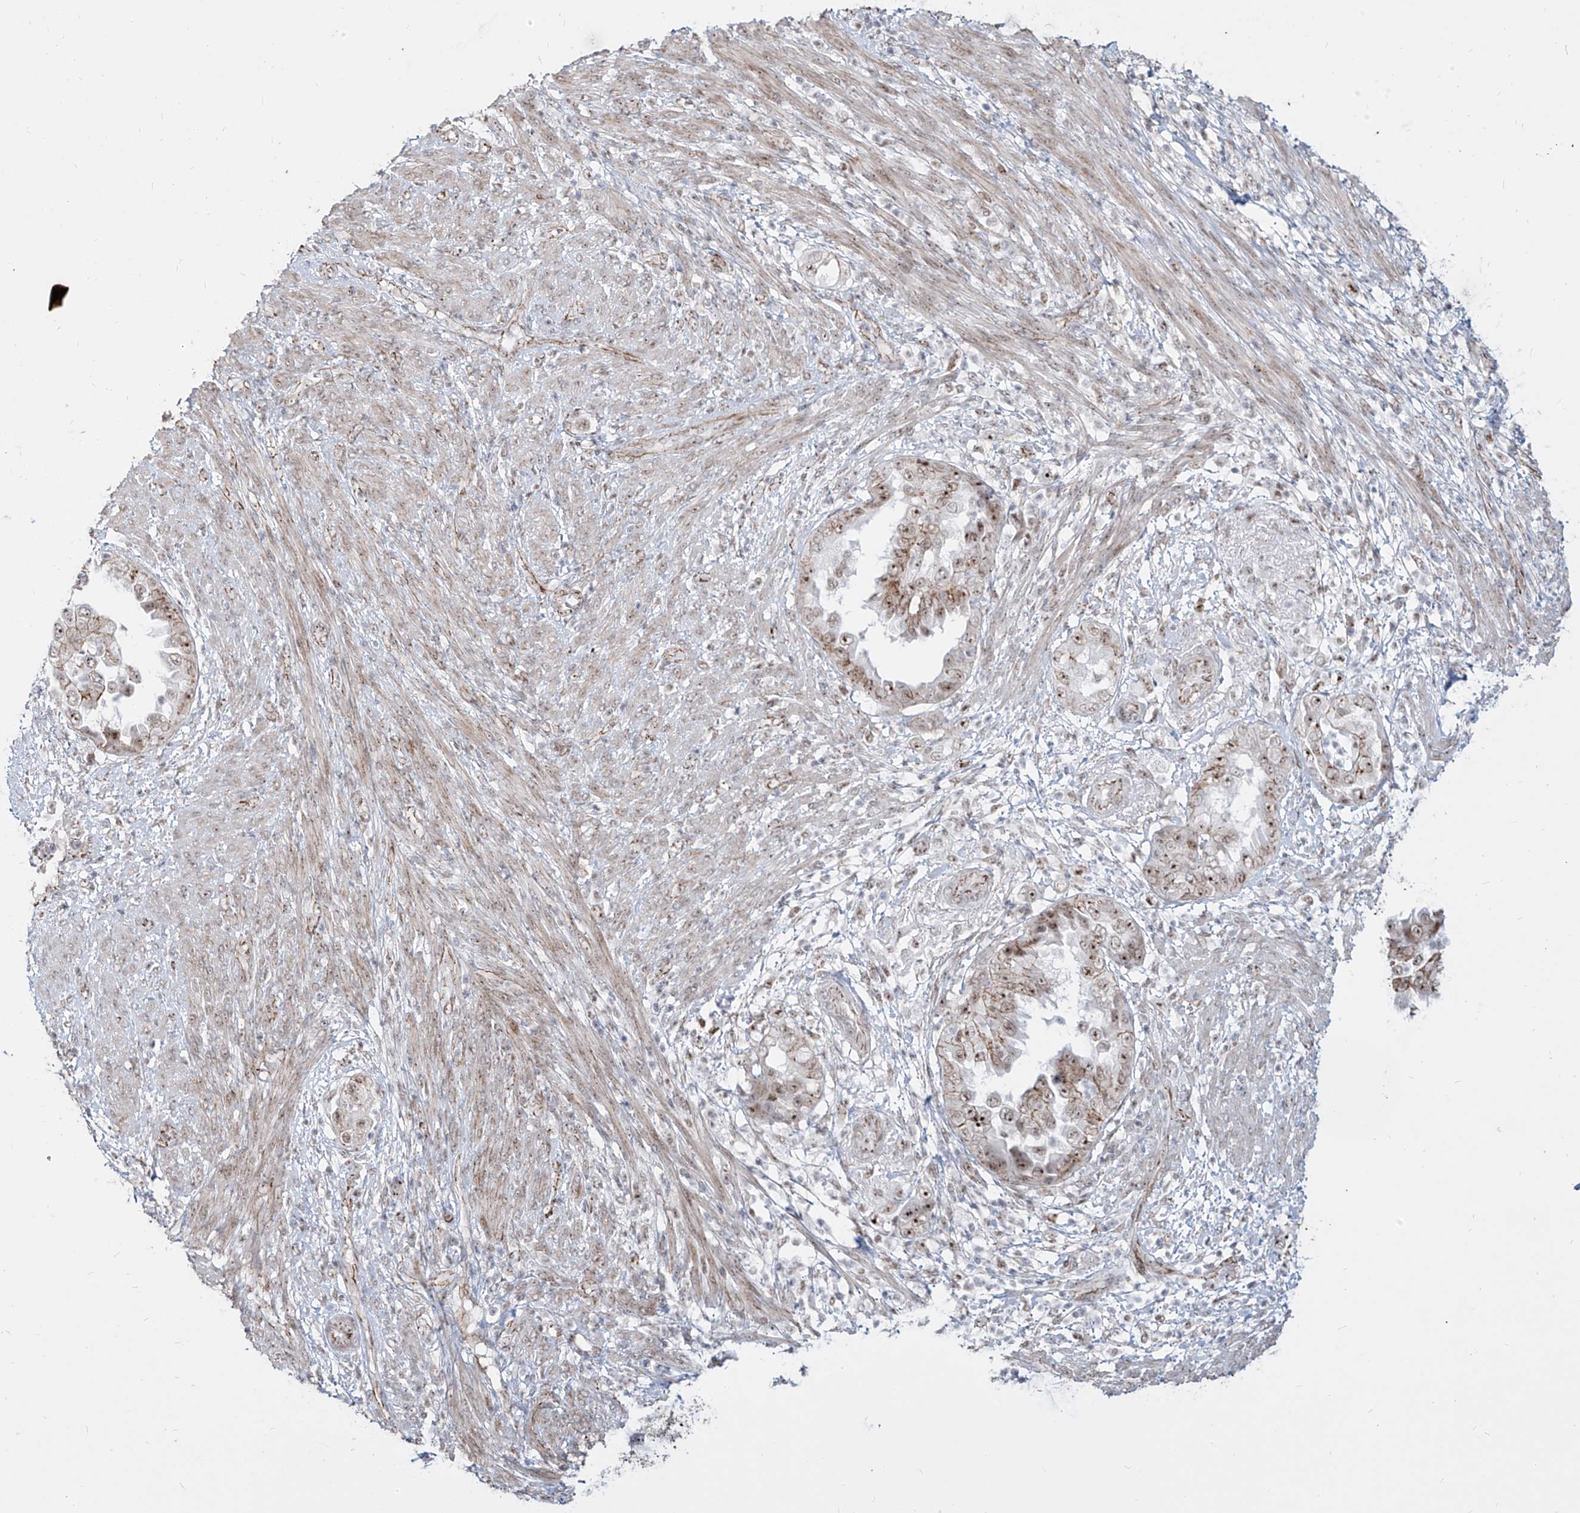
{"staining": {"intensity": "strong", "quantity": ">75%", "location": "nuclear"}, "tissue": "endometrial cancer", "cell_type": "Tumor cells", "image_type": "cancer", "snomed": [{"axis": "morphology", "description": "Adenocarcinoma, NOS"}, {"axis": "topography", "description": "Endometrium"}], "caption": "Protein analysis of adenocarcinoma (endometrial) tissue exhibits strong nuclear positivity in about >75% of tumor cells.", "gene": "ZNF710", "patient": {"sex": "female", "age": 85}}